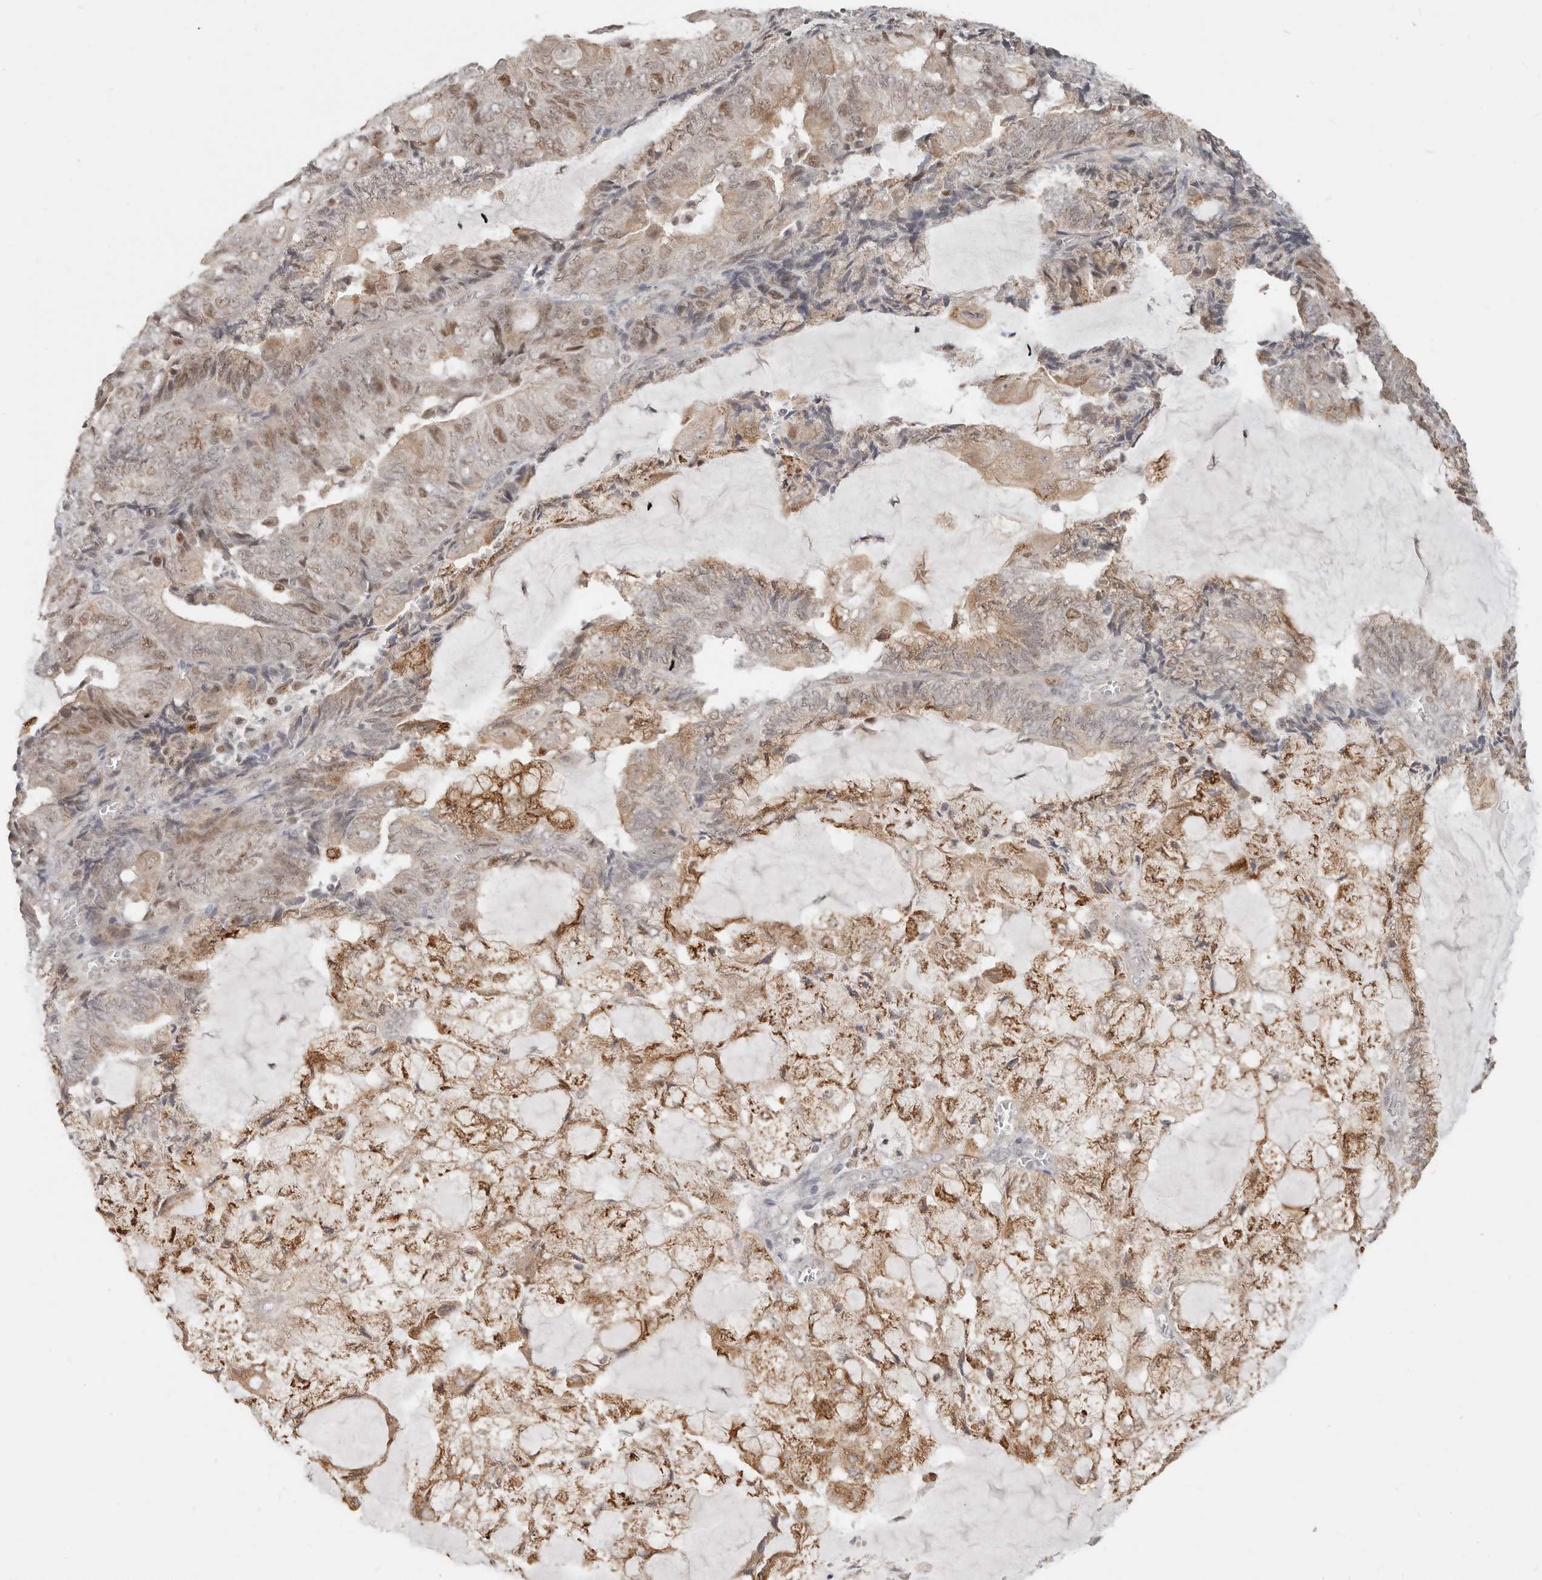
{"staining": {"intensity": "moderate", "quantity": "25%-75%", "location": "nuclear"}, "tissue": "endometrial cancer", "cell_type": "Tumor cells", "image_type": "cancer", "snomed": [{"axis": "morphology", "description": "Adenocarcinoma, NOS"}, {"axis": "topography", "description": "Endometrium"}], "caption": "Immunohistochemical staining of human endometrial cancer exhibits moderate nuclear protein expression in approximately 25%-75% of tumor cells.", "gene": "RFC2", "patient": {"sex": "female", "age": 81}}